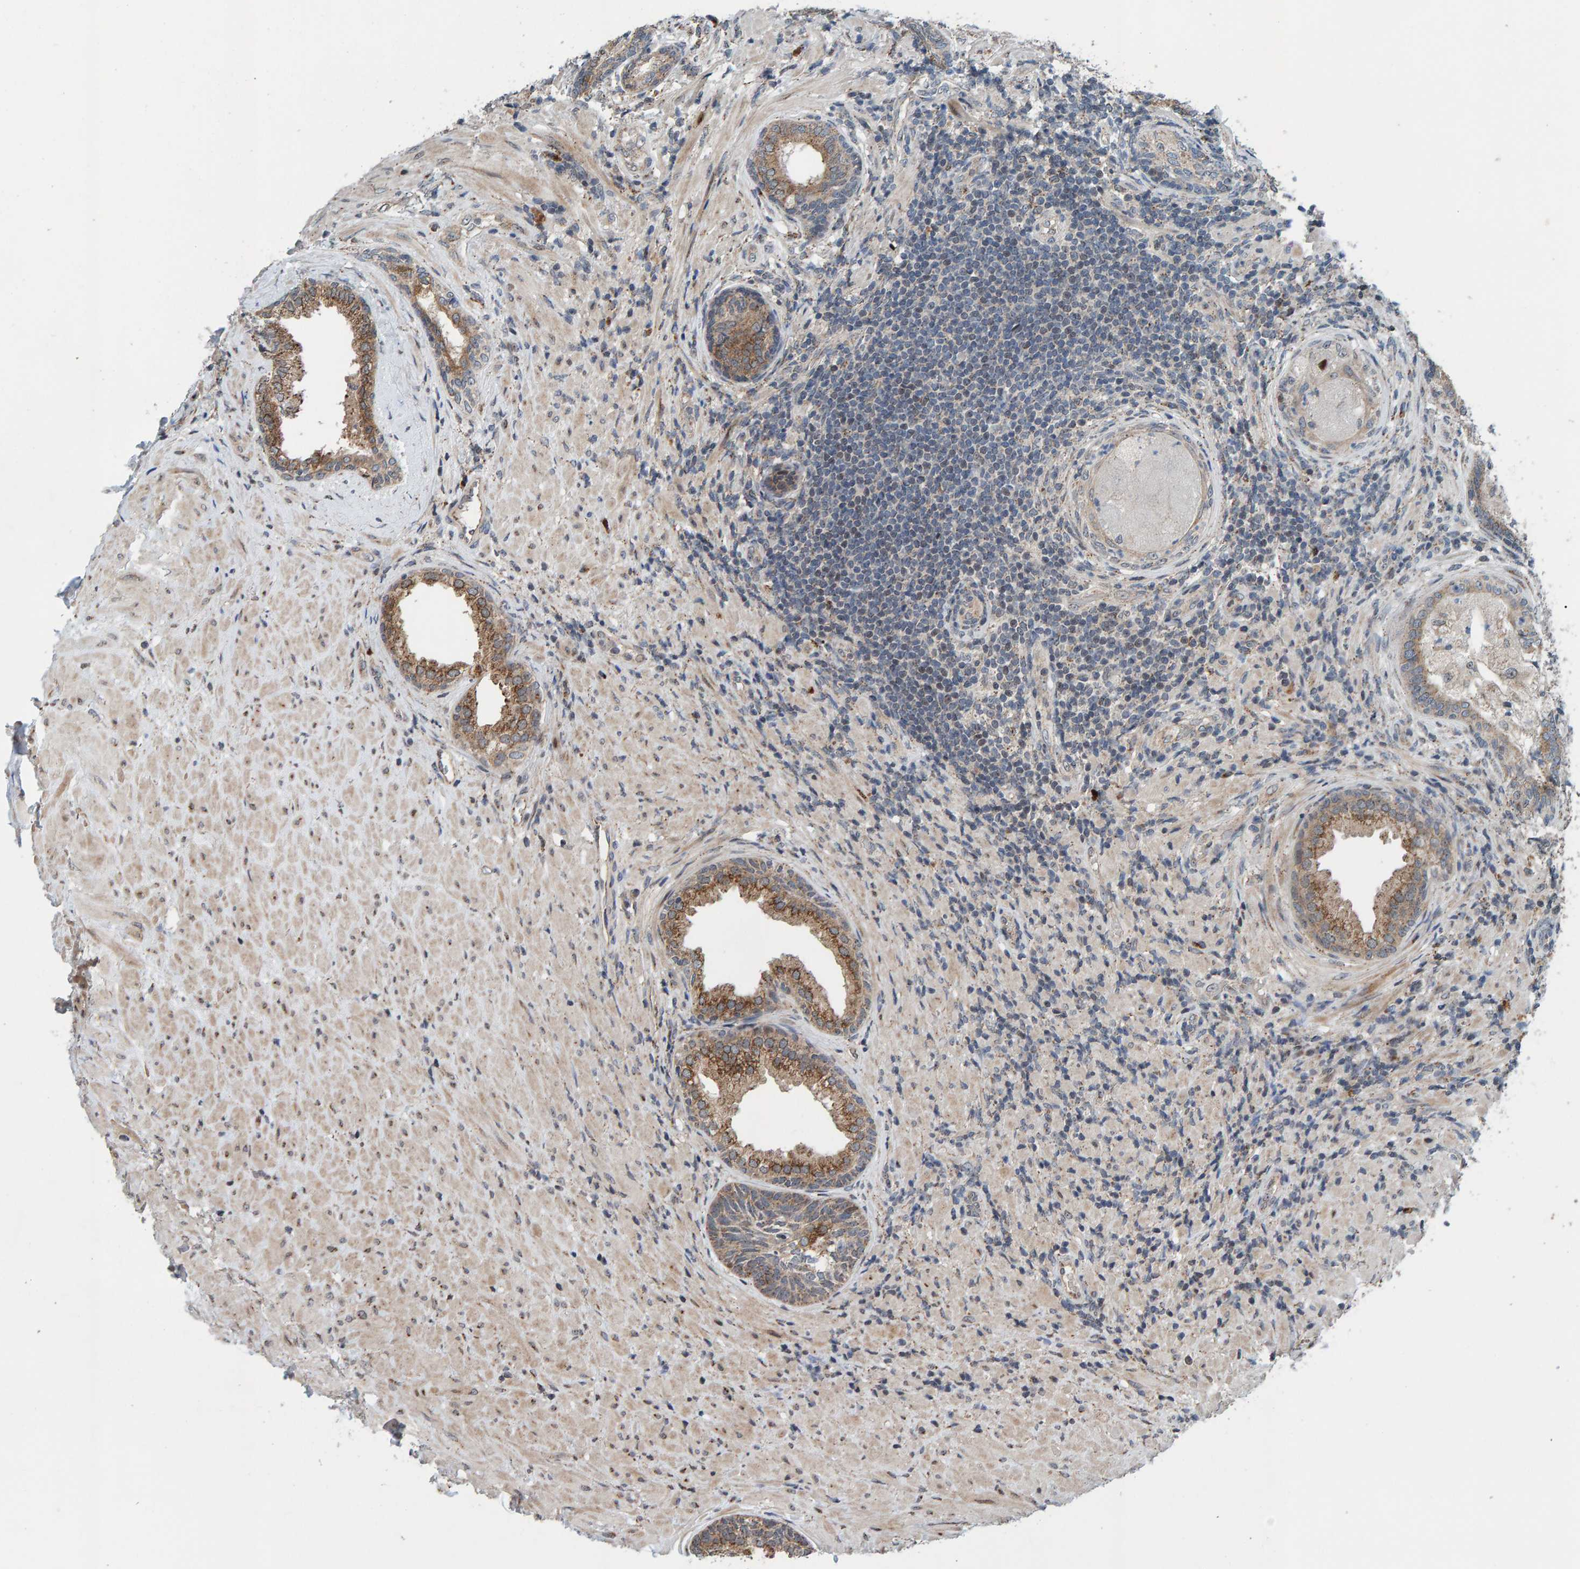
{"staining": {"intensity": "moderate", "quantity": ">75%", "location": "cytoplasmic/membranous"}, "tissue": "prostate", "cell_type": "Glandular cells", "image_type": "normal", "snomed": [{"axis": "morphology", "description": "Normal tissue, NOS"}, {"axis": "topography", "description": "Prostate"}], "caption": "The immunohistochemical stain shows moderate cytoplasmic/membranous positivity in glandular cells of benign prostate.", "gene": "CCDC25", "patient": {"sex": "male", "age": 76}}